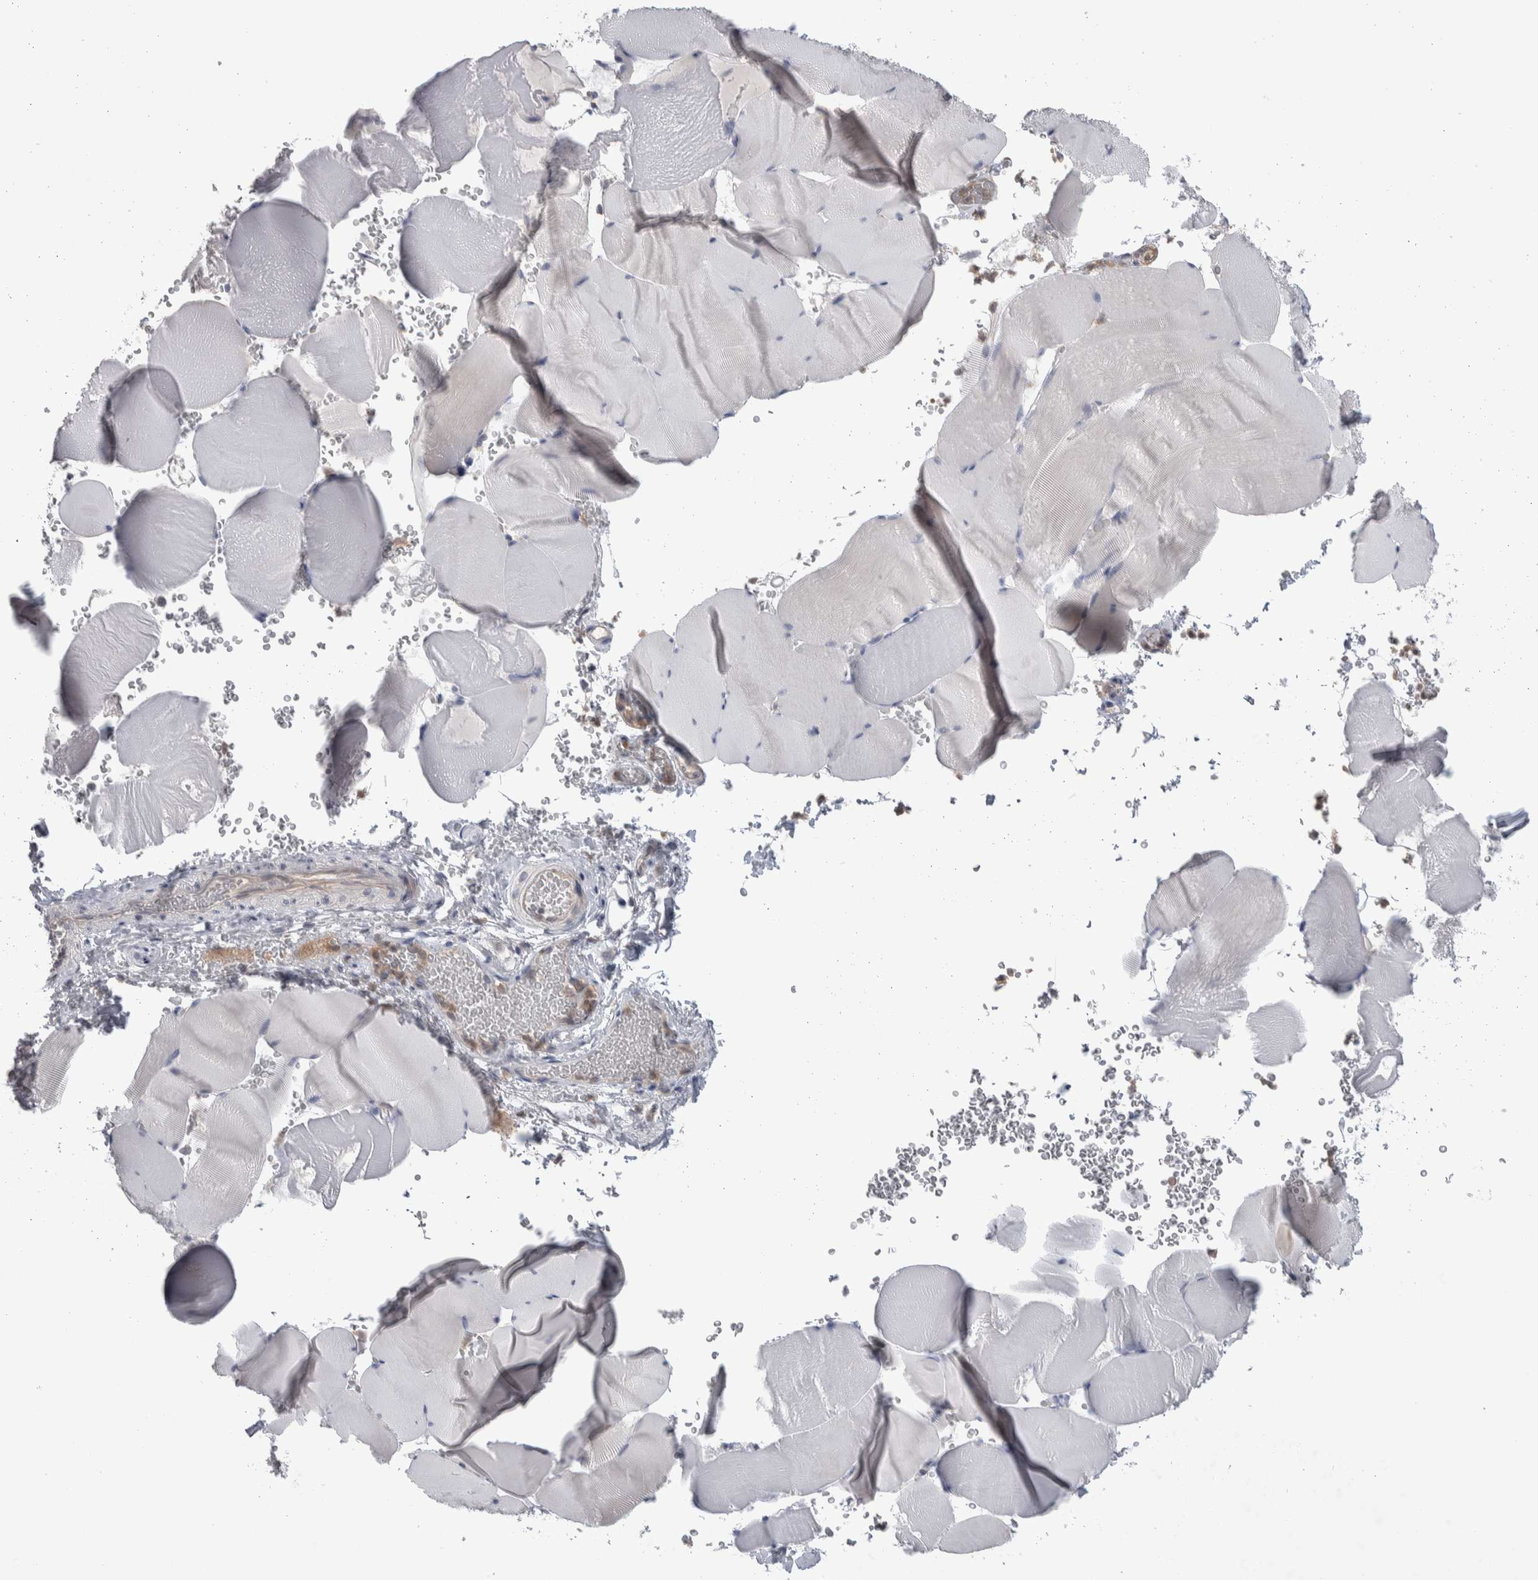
{"staining": {"intensity": "negative", "quantity": "none", "location": "none"}, "tissue": "skeletal muscle", "cell_type": "Myocytes", "image_type": "normal", "snomed": [{"axis": "morphology", "description": "Normal tissue, NOS"}, {"axis": "topography", "description": "Skeletal muscle"}], "caption": "High power microscopy histopathology image of an immunohistochemistry histopathology image of normal skeletal muscle, revealing no significant staining in myocytes. (DAB (3,3'-diaminobenzidine) immunohistochemistry with hematoxylin counter stain).", "gene": "HTATIP2", "patient": {"sex": "male", "age": 62}}